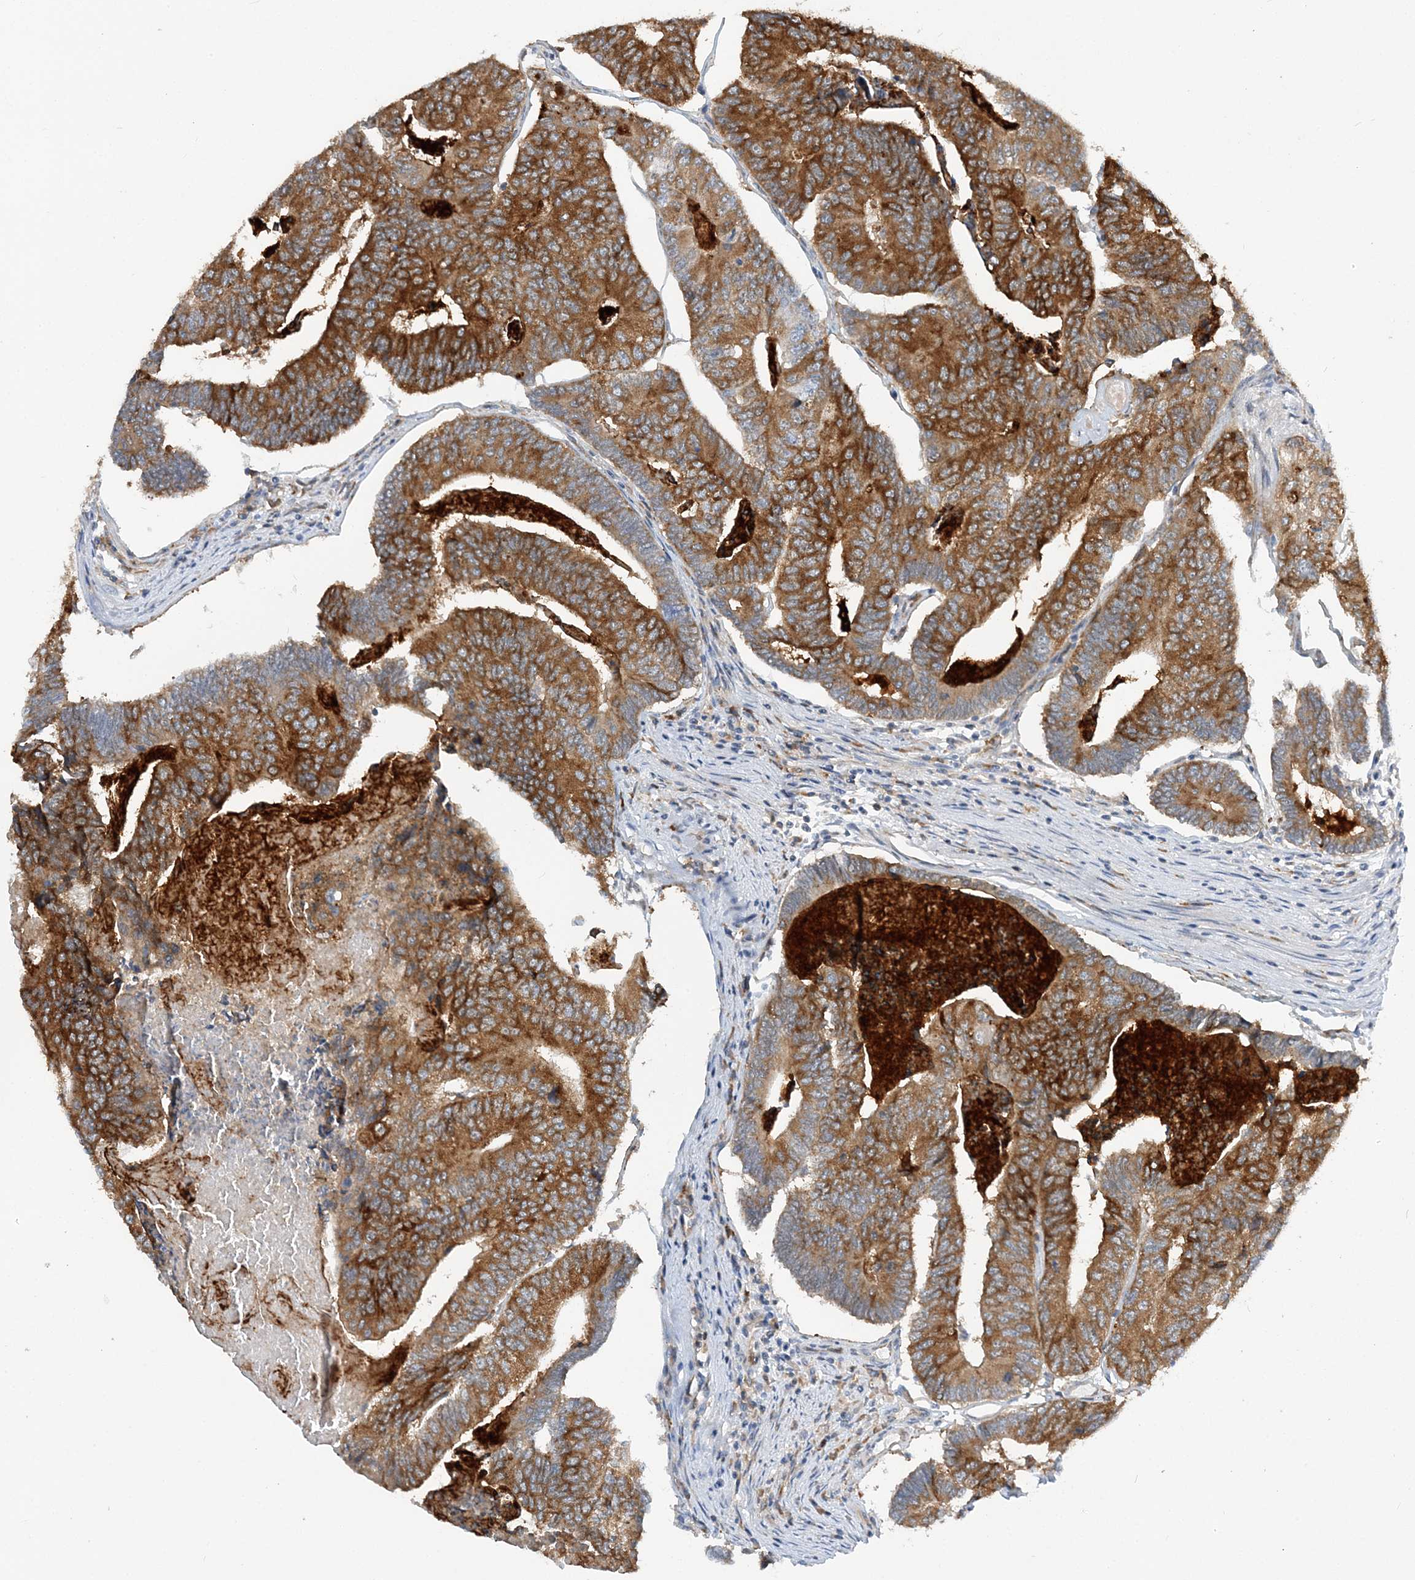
{"staining": {"intensity": "strong", "quantity": ">75%", "location": "cytoplasmic/membranous"}, "tissue": "colorectal cancer", "cell_type": "Tumor cells", "image_type": "cancer", "snomed": [{"axis": "morphology", "description": "Adenocarcinoma, NOS"}, {"axis": "topography", "description": "Colon"}], "caption": "The image exhibits a brown stain indicating the presence of a protein in the cytoplasmic/membranous of tumor cells in adenocarcinoma (colorectal).", "gene": "LARP4B", "patient": {"sex": "female", "age": 67}}